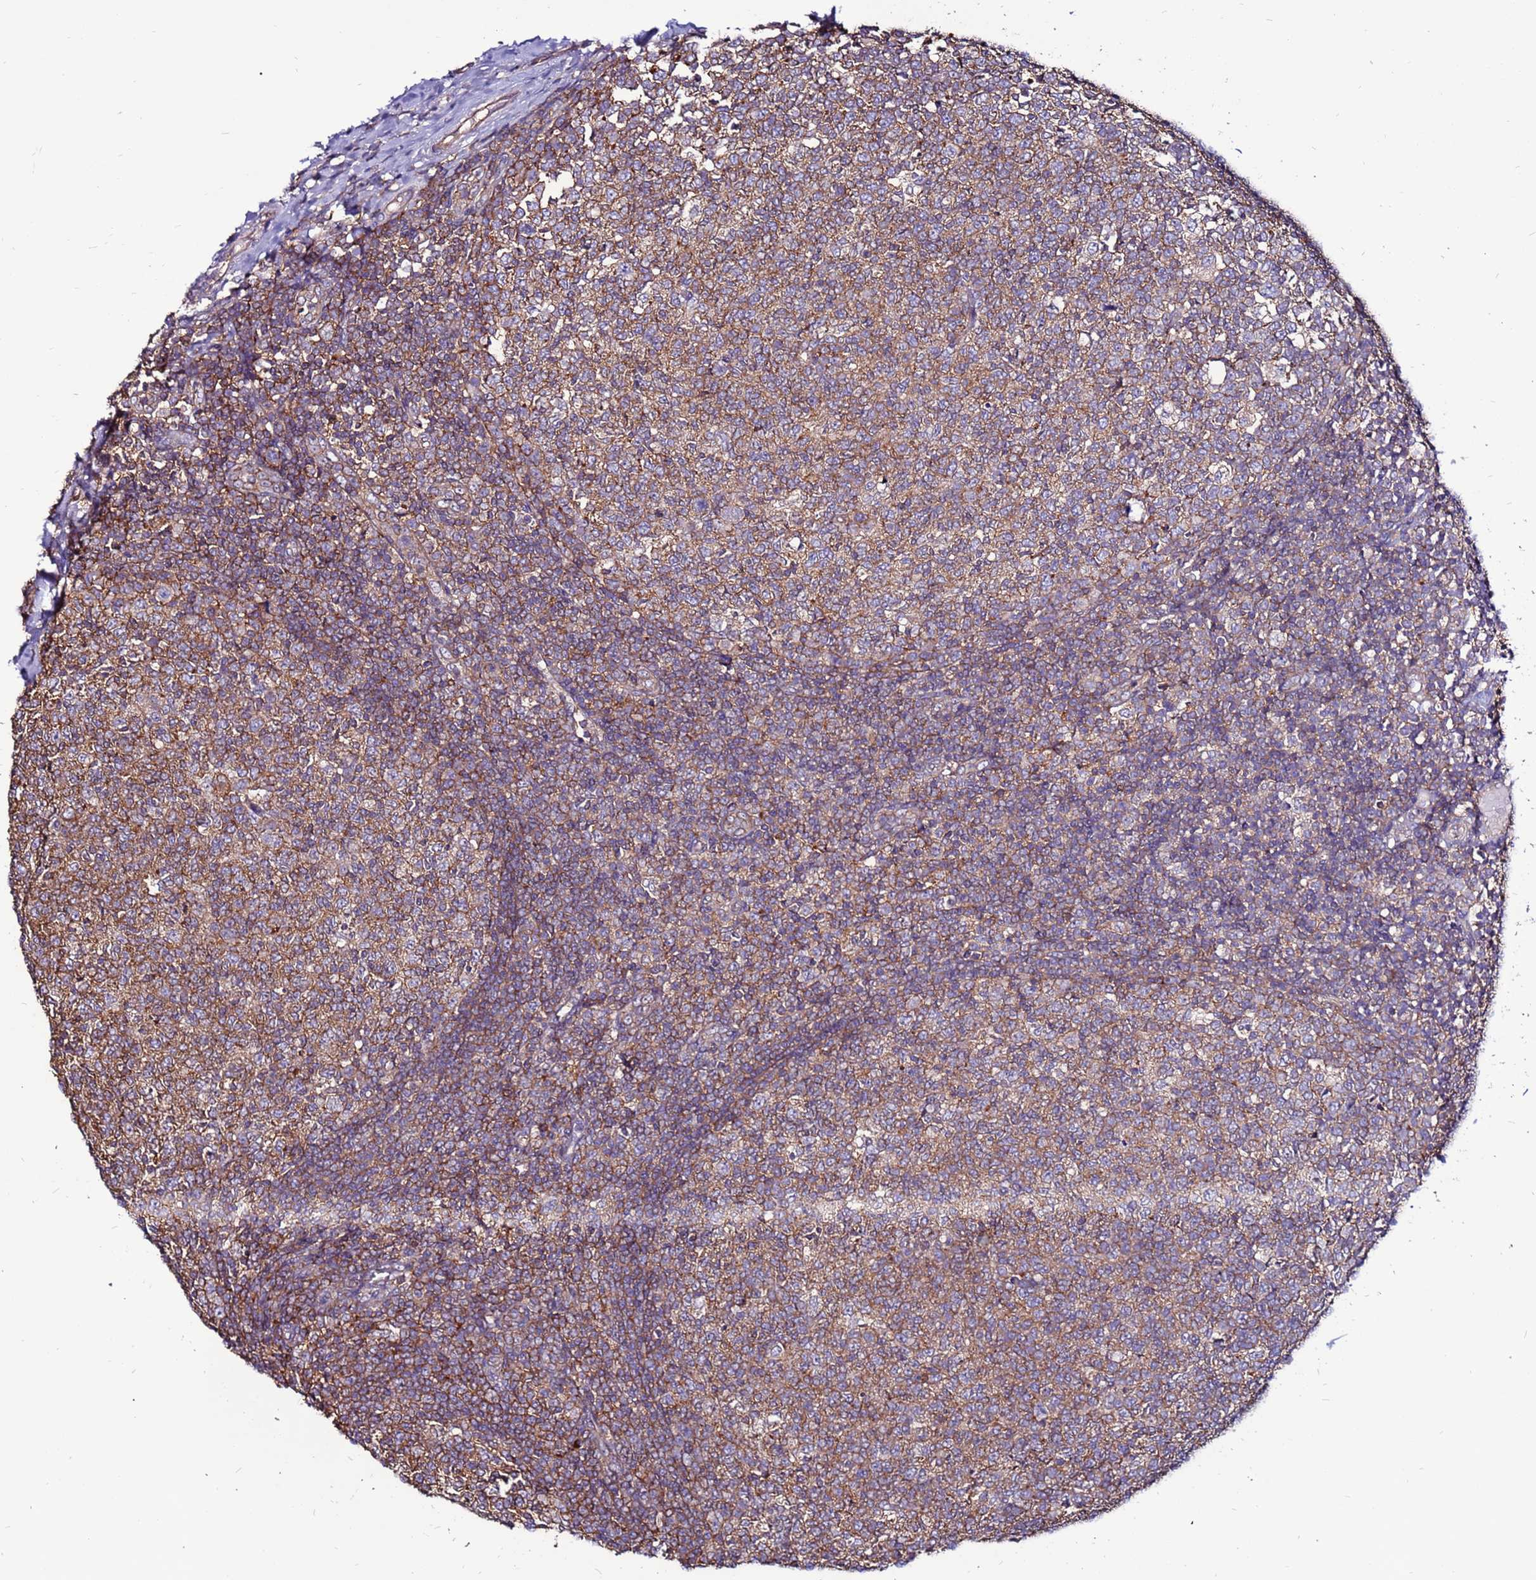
{"staining": {"intensity": "moderate", "quantity": ">75%", "location": "cytoplasmic/membranous"}, "tissue": "tonsil", "cell_type": "Germinal center cells", "image_type": "normal", "snomed": [{"axis": "morphology", "description": "Normal tissue, NOS"}, {"axis": "topography", "description": "Tonsil"}], "caption": "Germinal center cells reveal medium levels of moderate cytoplasmic/membranous expression in approximately >75% of cells in benign human tonsil.", "gene": "NRN1L", "patient": {"sex": "female", "age": 19}}